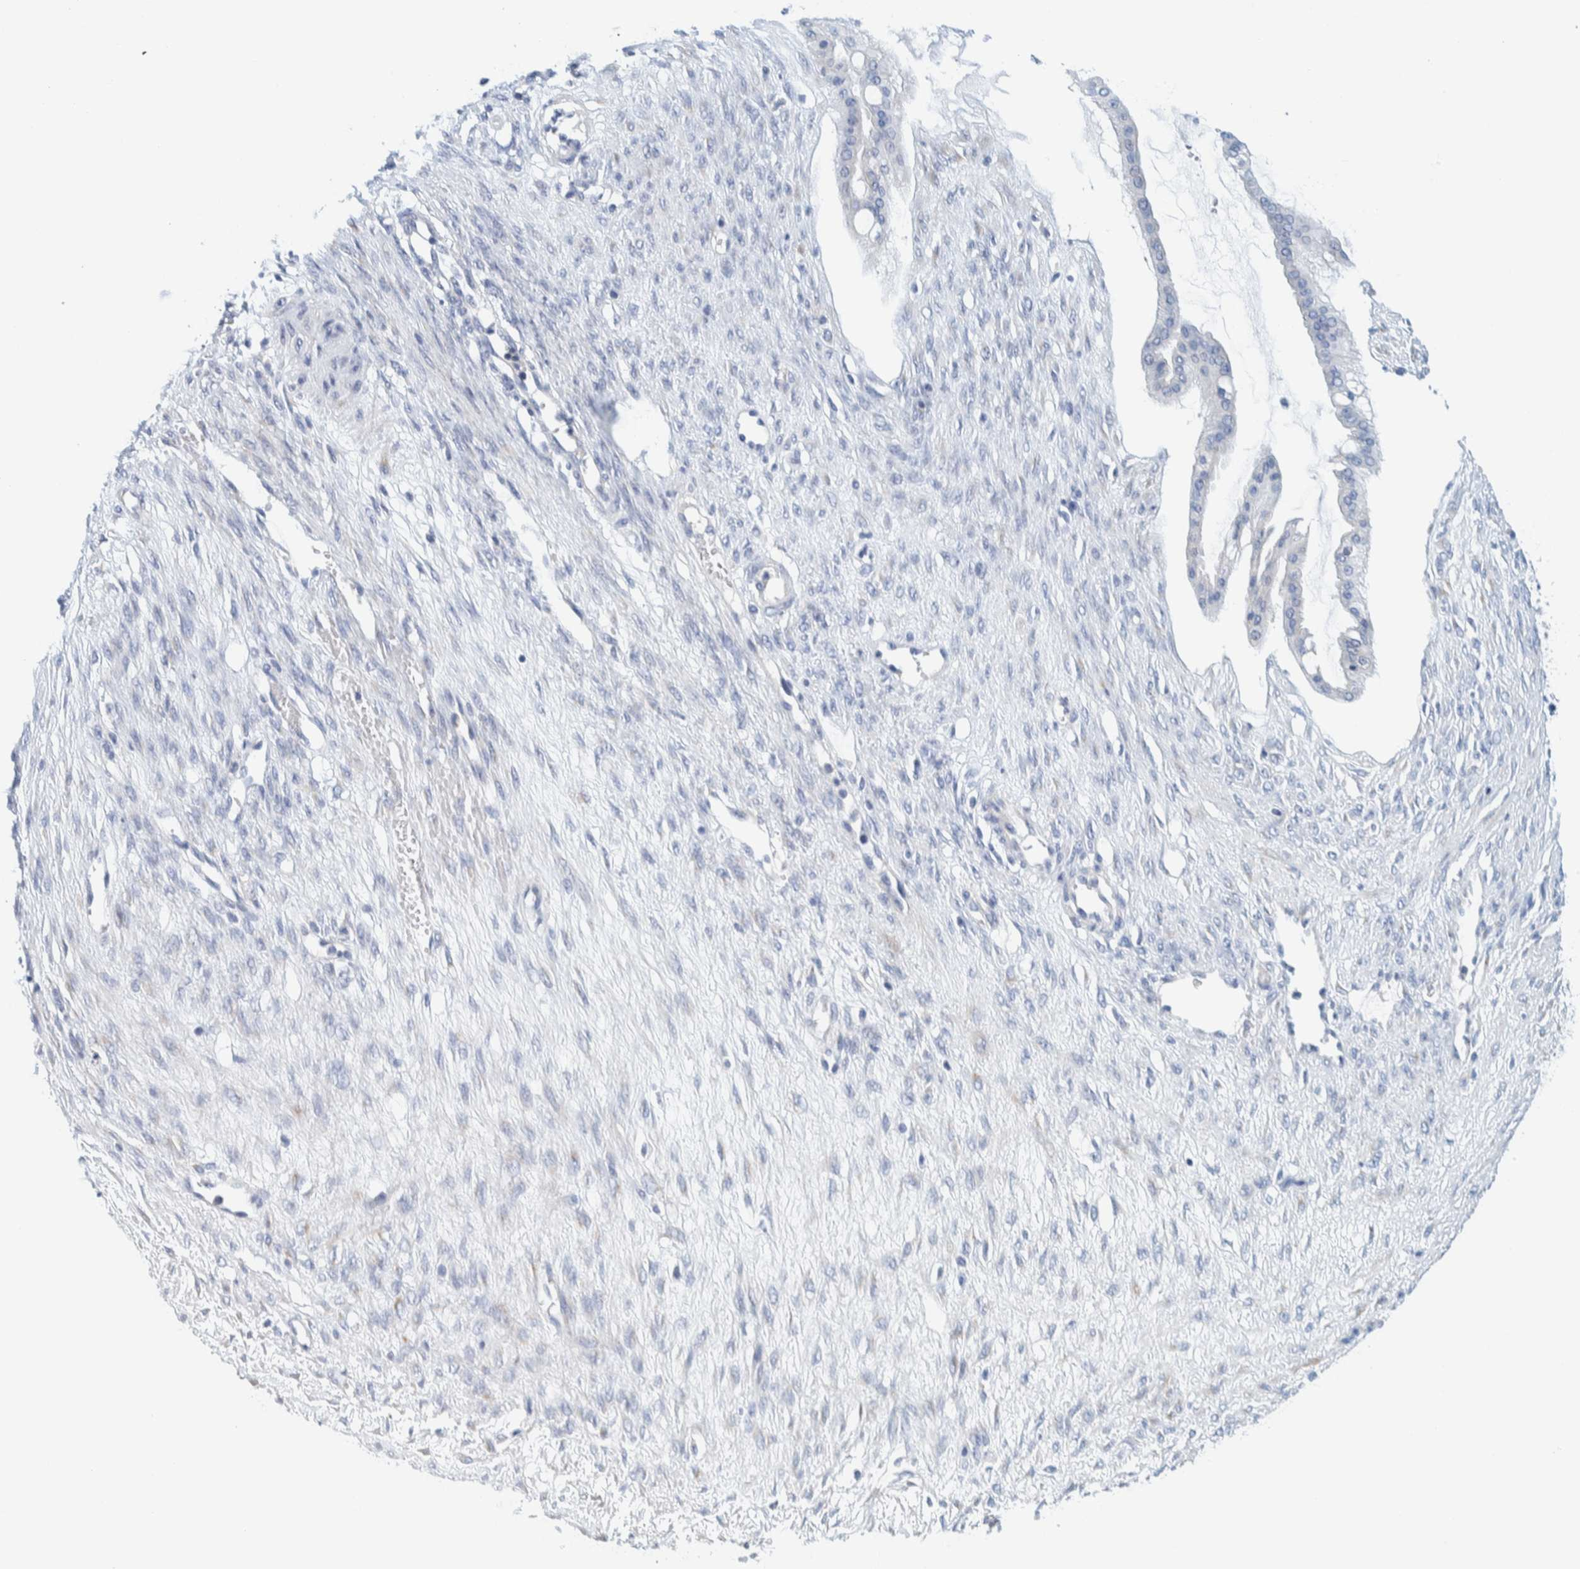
{"staining": {"intensity": "negative", "quantity": "none", "location": "none"}, "tissue": "ovarian cancer", "cell_type": "Tumor cells", "image_type": "cancer", "snomed": [{"axis": "morphology", "description": "Cystadenocarcinoma, mucinous, NOS"}, {"axis": "topography", "description": "Ovary"}], "caption": "High magnification brightfield microscopy of ovarian cancer (mucinous cystadenocarcinoma) stained with DAB (3,3'-diaminobenzidine) (brown) and counterstained with hematoxylin (blue): tumor cells show no significant positivity. The staining was performed using DAB (3,3'-diaminobenzidine) to visualize the protein expression in brown, while the nuclei were stained in blue with hematoxylin (Magnification: 20x).", "gene": "MOG", "patient": {"sex": "female", "age": 73}}